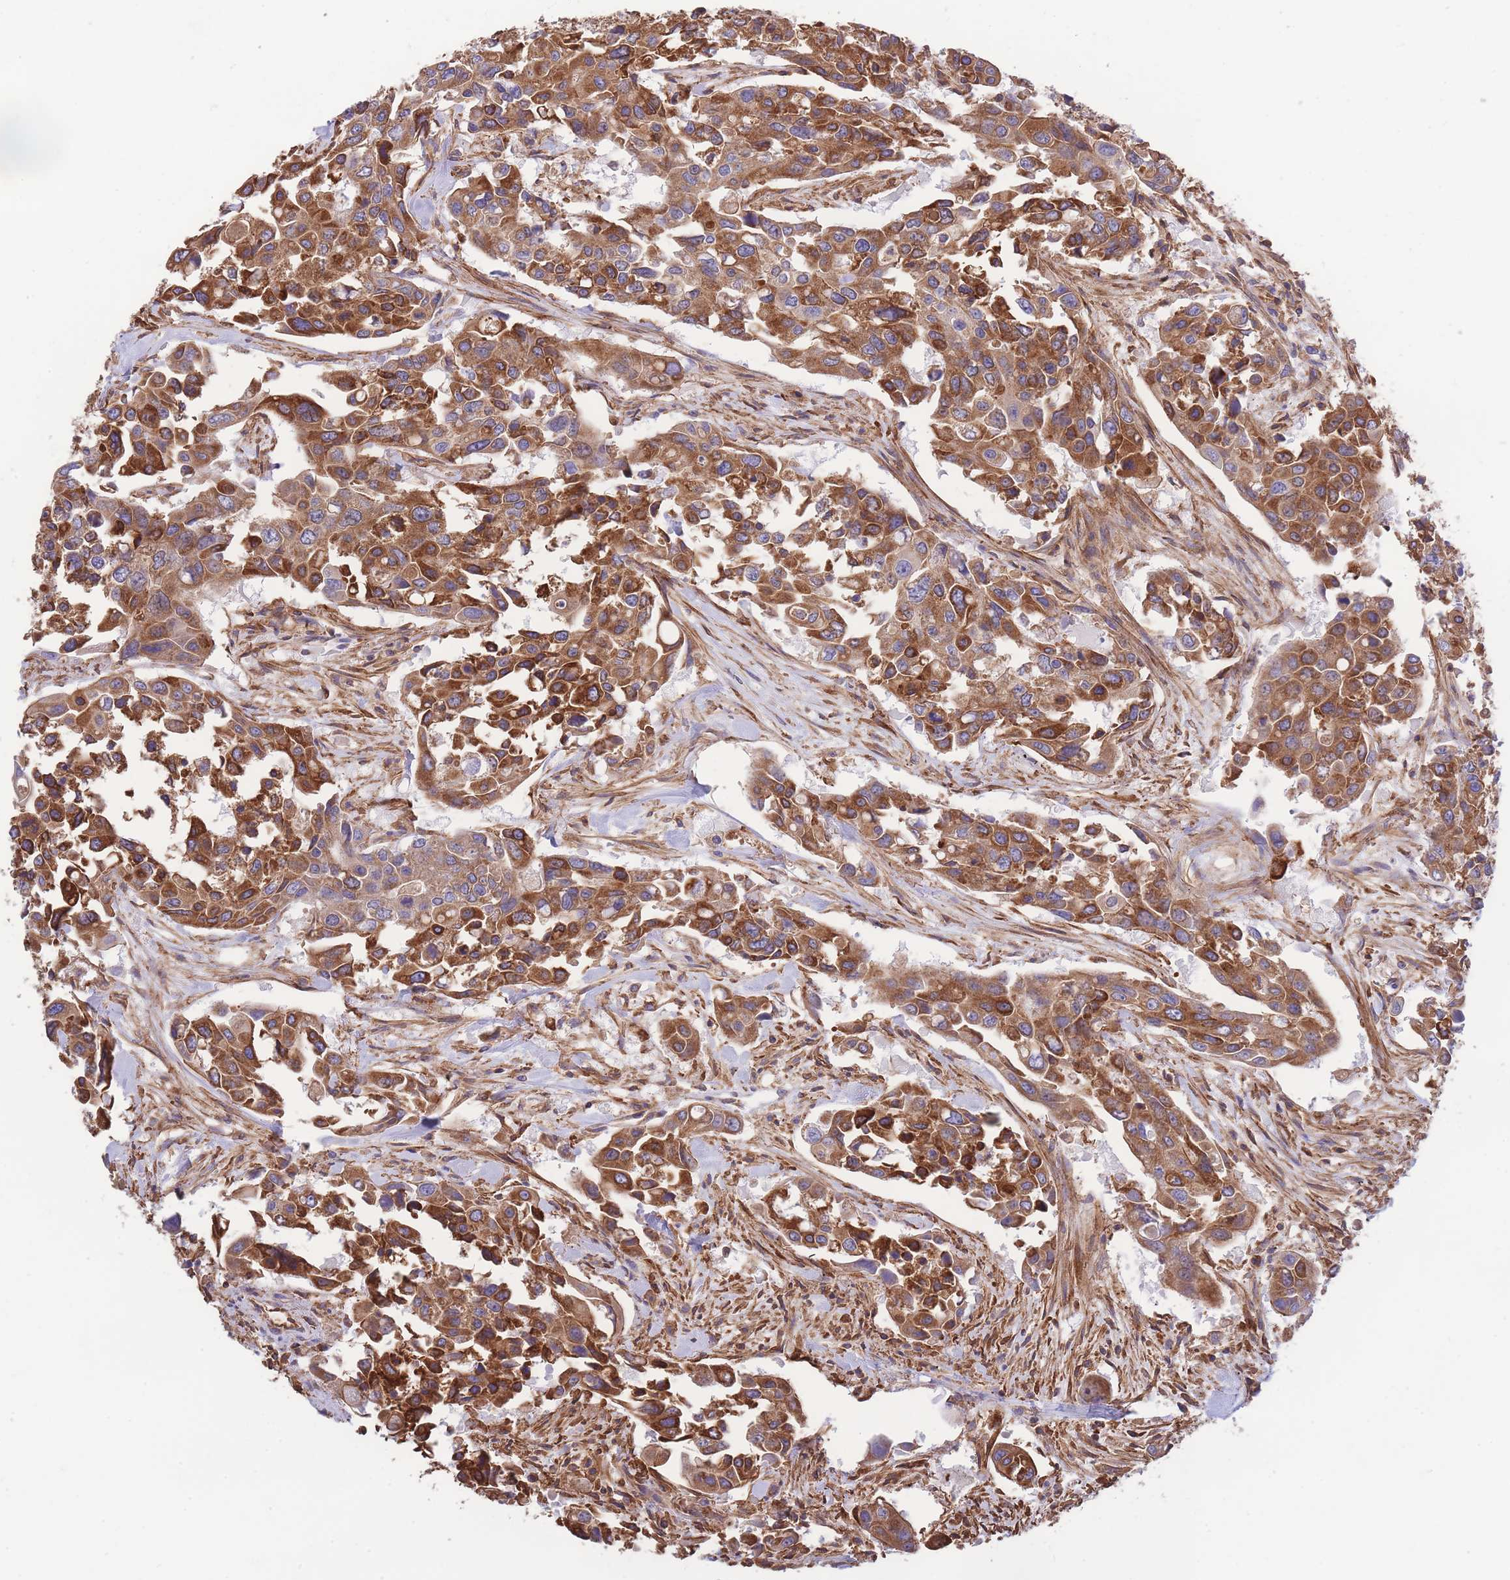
{"staining": {"intensity": "strong", "quantity": ">75%", "location": "cytoplasmic/membranous"}, "tissue": "colorectal cancer", "cell_type": "Tumor cells", "image_type": "cancer", "snomed": [{"axis": "morphology", "description": "Adenocarcinoma, NOS"}, {"axis": "topography", "description": "Colon"}], "caption": "Tumor cells reveal high levels of strong cytoplasmic/membranous expression in approximately >75% of cells in human adenocarcinoma (colorectal). The staining is performed using DAB brown chromogen to label protein expression. The nuclei are counter-stained blue using hematoxylin.", "gene": "LRRN4CL", "patient": {"sex": "male", "age": 77}}